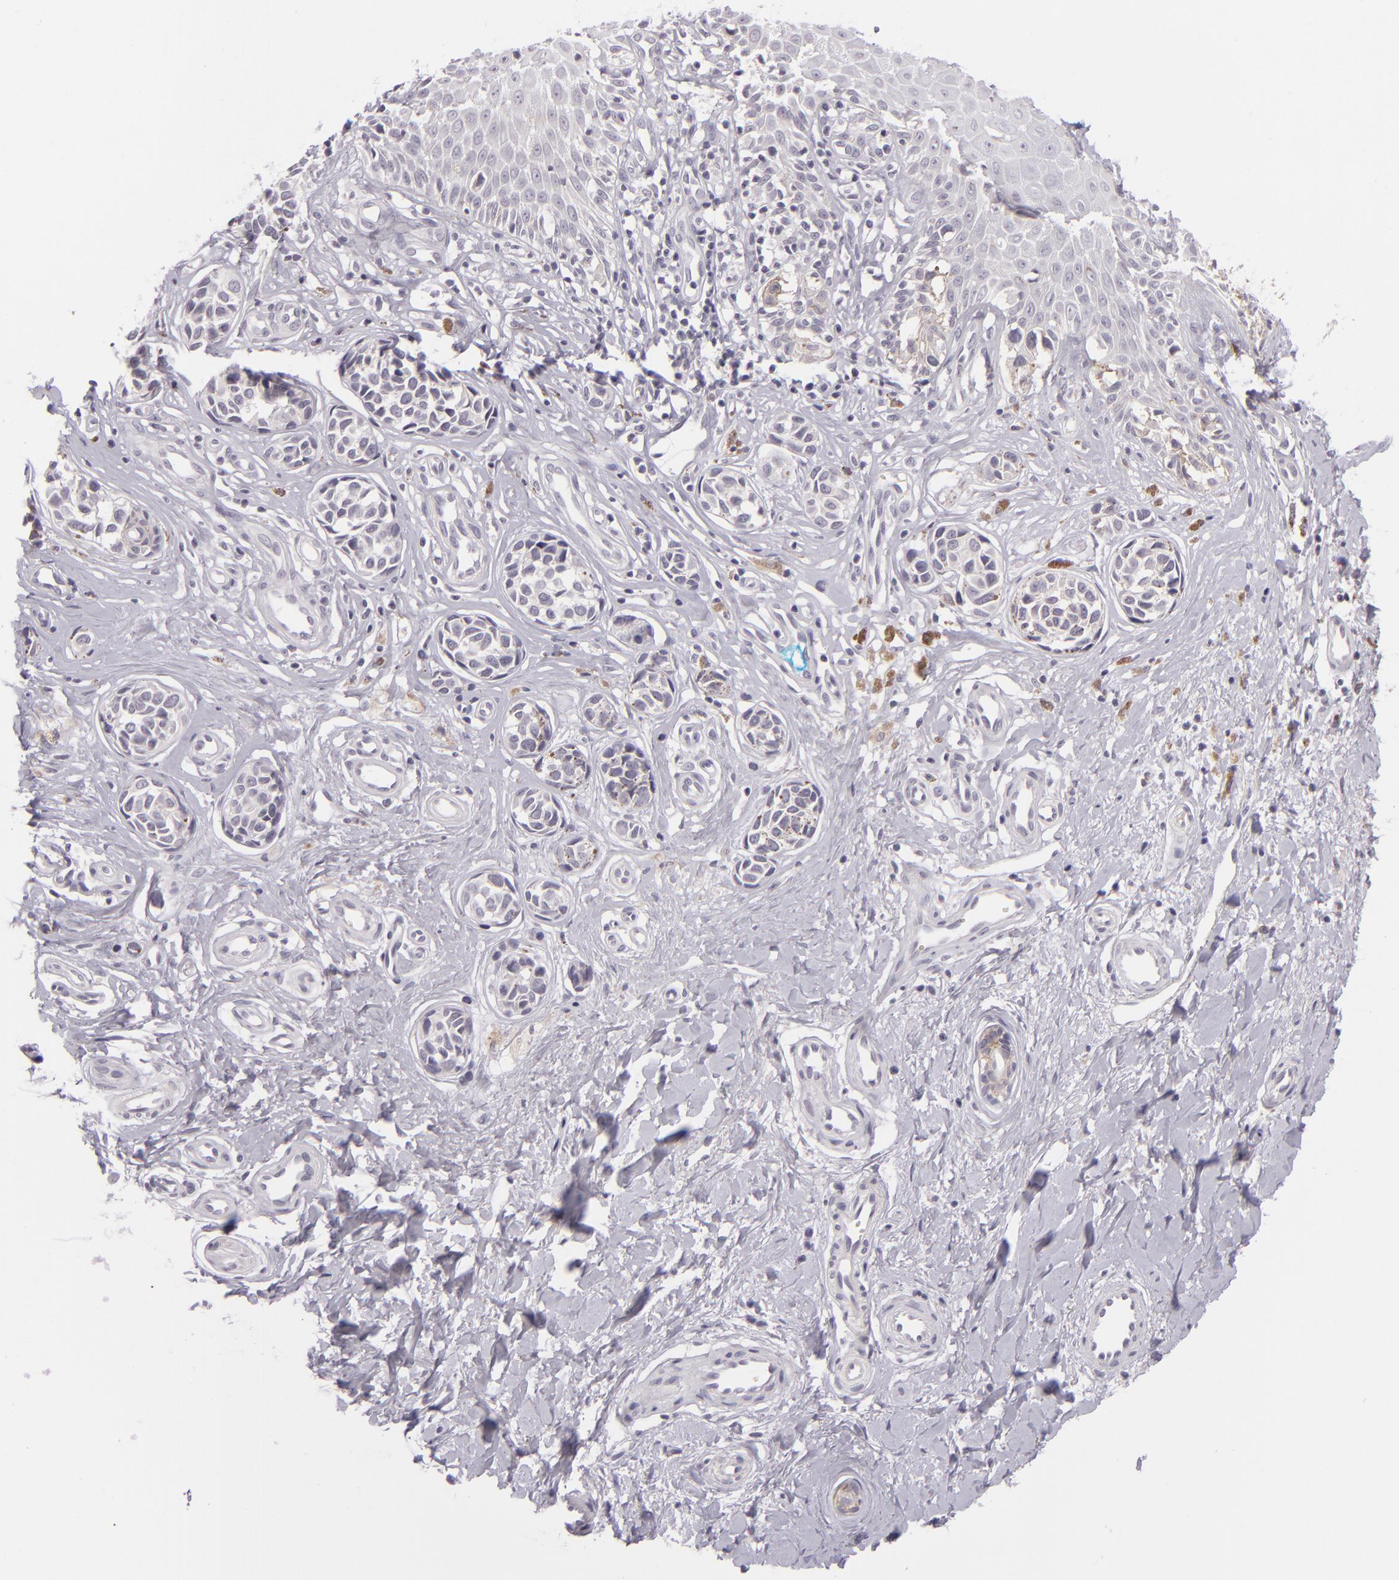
{"staining": {"intensity": "negative", "quantity": "none", "location": "none"}, "tissue": "melanoma", "cell_type": "Tumor cells", "image_type": "cancer", "snomed": [{"axis": "morphology", "description": "Malignant melanoma, NOS"}, {"axis": "topography", "description": "Skin"}], "caption": "An immunohistochemistry micrograph of melanoma is shown. There is no staining in tumor cells of melanoma.", "gene": "DAG1", "patient": {"sex": "male", "age": 79}}